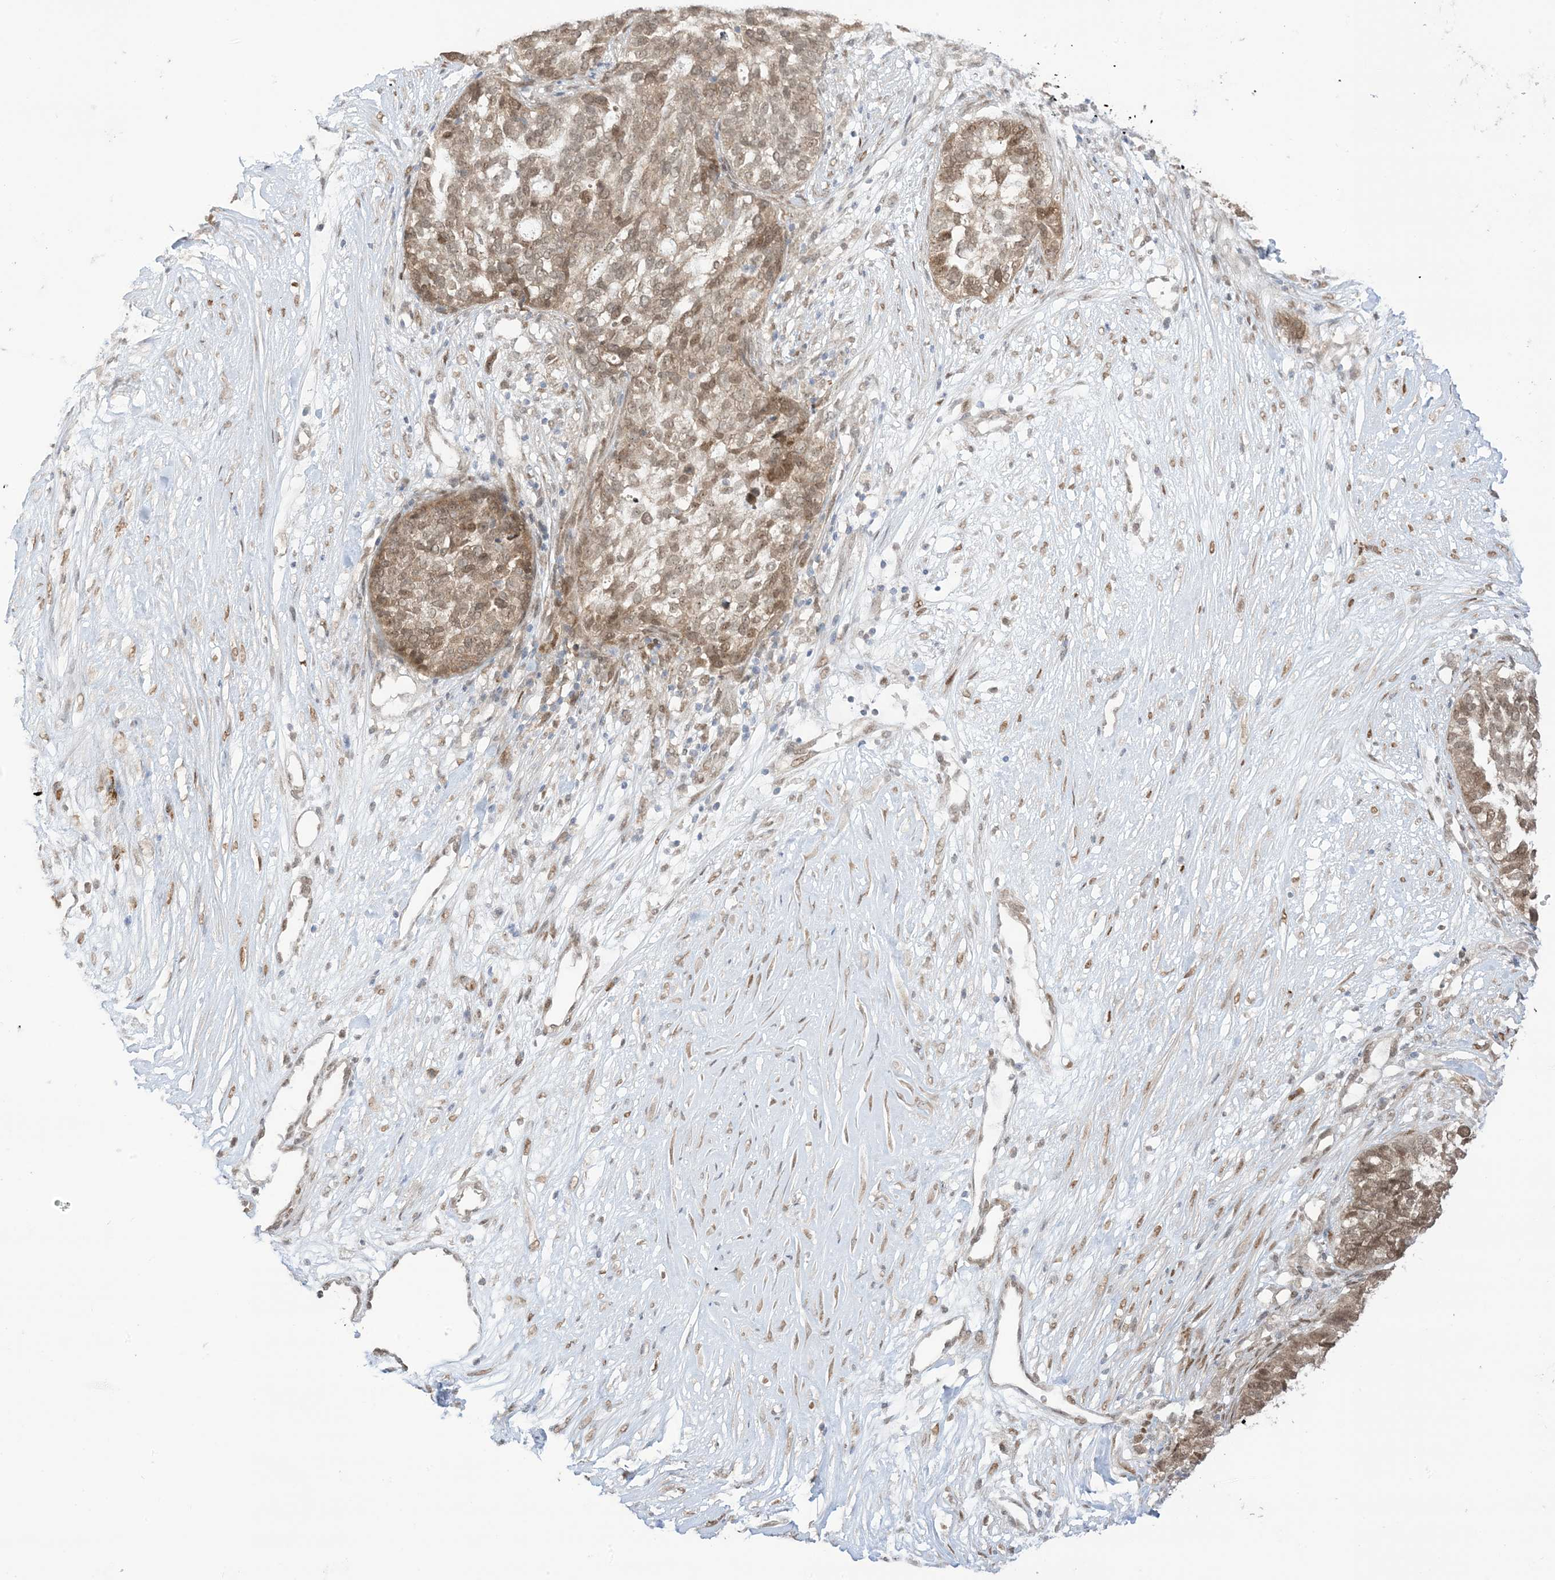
{"staining": {"intensity": "moderate", "quantity": ">75%", "location": "cytoplasmic/membranous,nuclear"}, "tissue": "ovarian cancer", "cell_type": "Tumor cells", "image_type": "cancer", "snomed": [{"axis": "morphology", "description": "Cystadenocarcinoma, serous, NOS"}, {"axis": "topography", "description": "Ovary"}], "caption": "Protein staining of ovarian serous cystadenocarcinoma tissue reveals moderate cytoplasmic/membranous and nuclear positivity in approximately >75% of tumor cells.", "gene": "UBE2E2", "patient": {"sex": "female", "age": 59}}